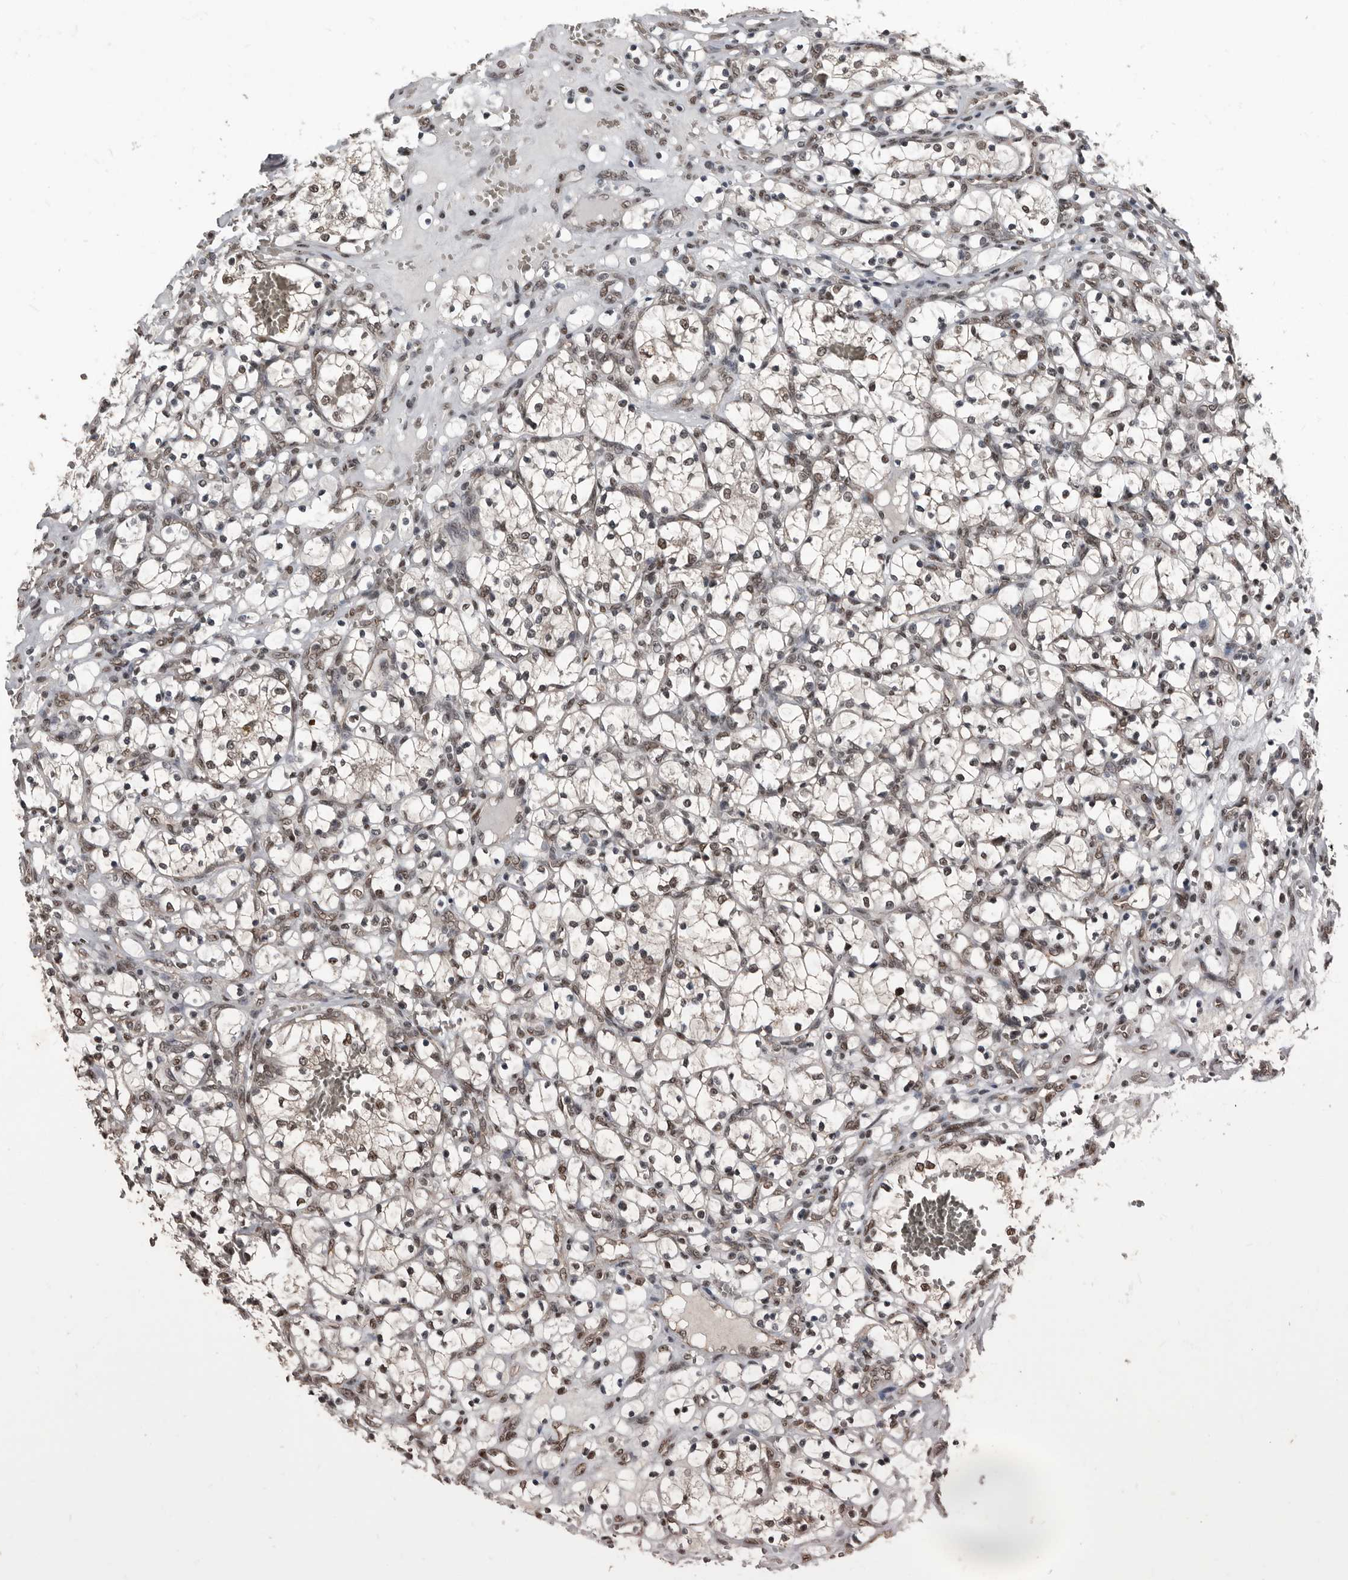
{"staining": {"intensity": "moderate", "quantity": "25%-75%", "location": "nuclear"}, "tissue": "renal cancer", "cell_type": "Tumor cells", "image_type": "cancer", "snomed": [{"axis": "morphology", "description": "Adenocarcinoma, NOS"}, {"axis": "topography", "description": "Kidney"}], "caption": "Renal cancer (adenocarcinoma) stained with DAB immunohistochemistry shows medium levels of moderate nuclear positivity in approximately 25%-75% of tumor cells.", "gene": "CHD1L", "patient": {"sex": "female", "age": 69}}